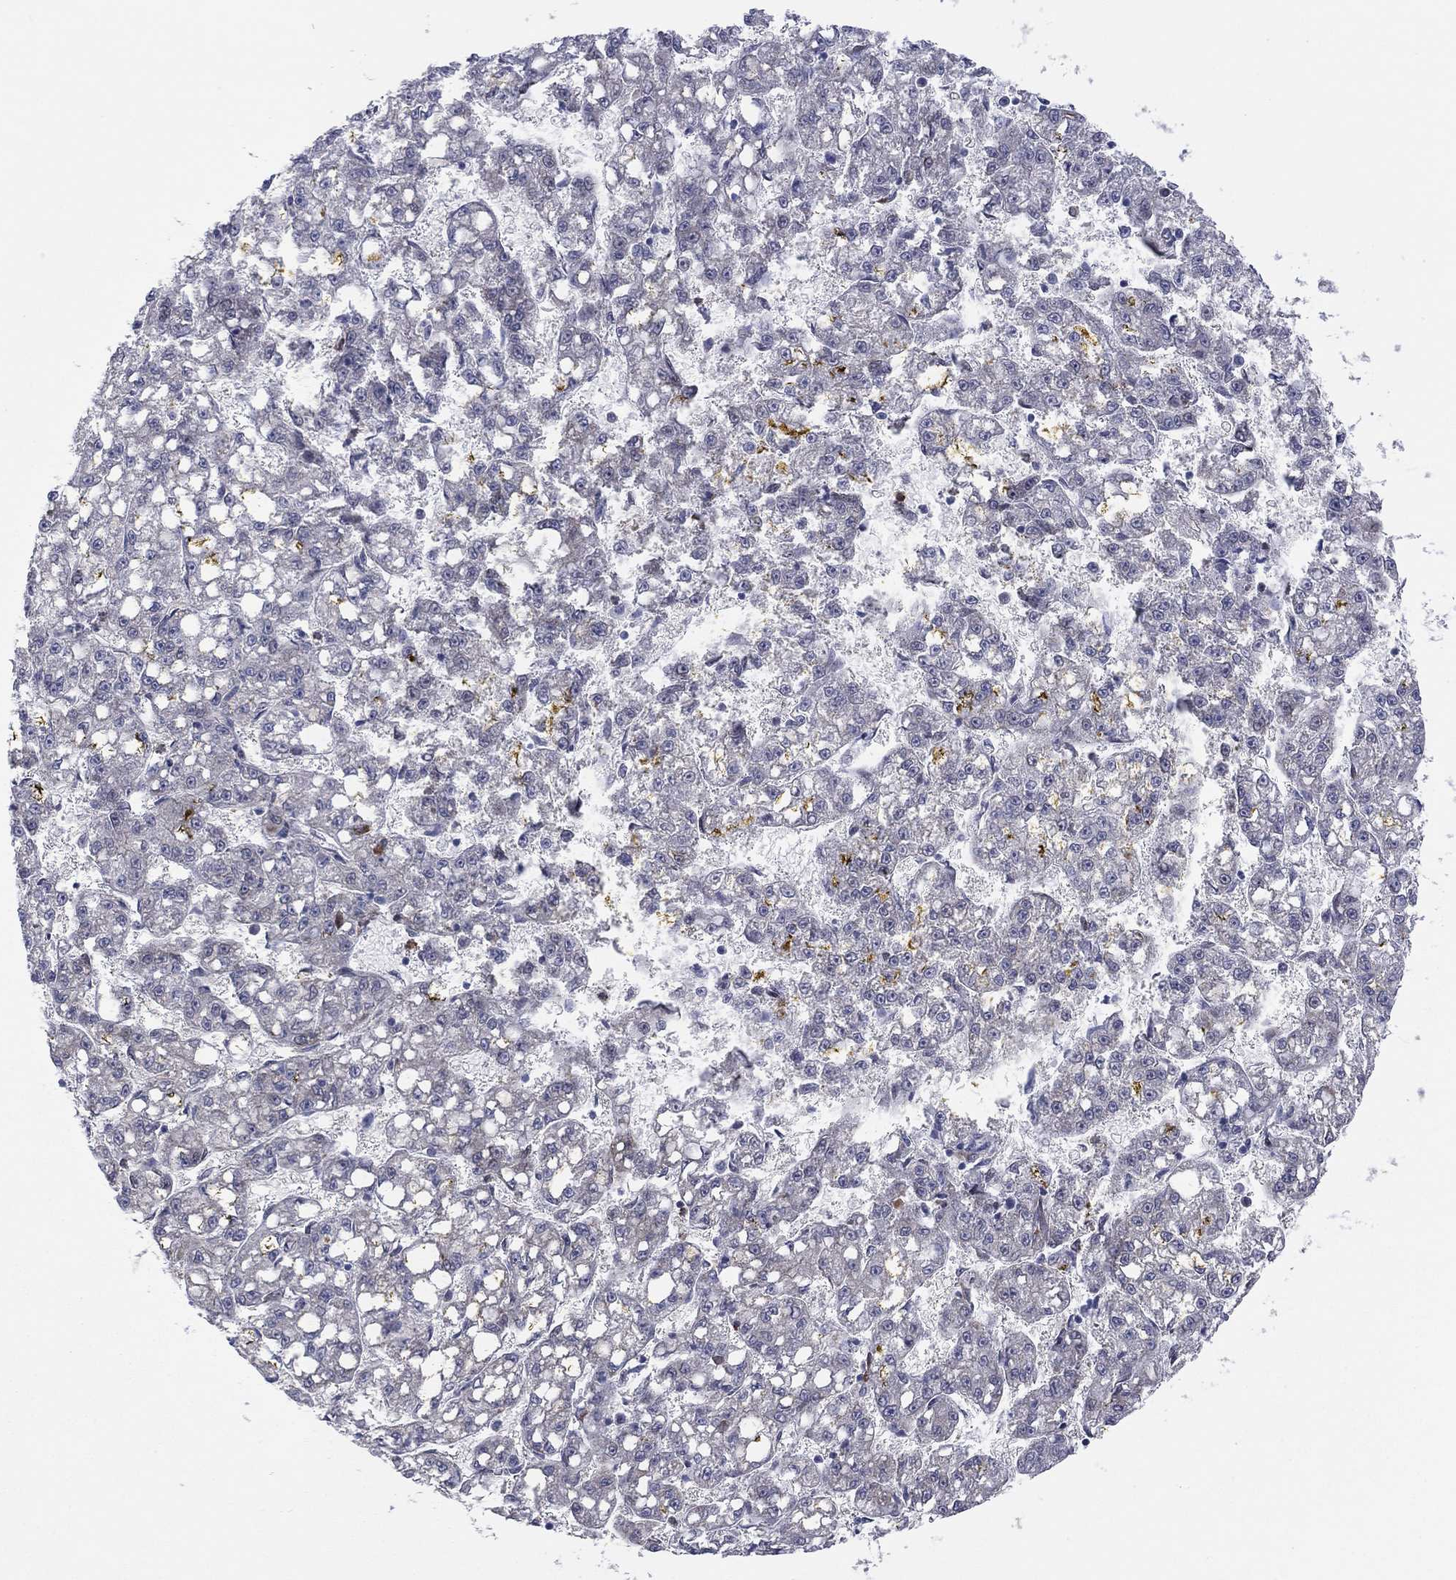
{"staining": {"intensity": "negative", "quantity": "none", "location": "none"}, "tissue": "liver cancer", "cell_type": "Tumor cells", "image_type": "cancer", "snomed": [{"axis": "morphology", "description": "Carcinoma, Hepatocellular, NOS"}, {"axis": "topography", "description": "Liver"}], "caption": "Immunohistochemistry (IHC) image of neoplastic tissue: hepatocellular carcinoma (liver) stained with DAB shows no significant protein positivity in tumor cells.", "gene": "TTC21B", "patient": {"sex": "female", "age": 65}}